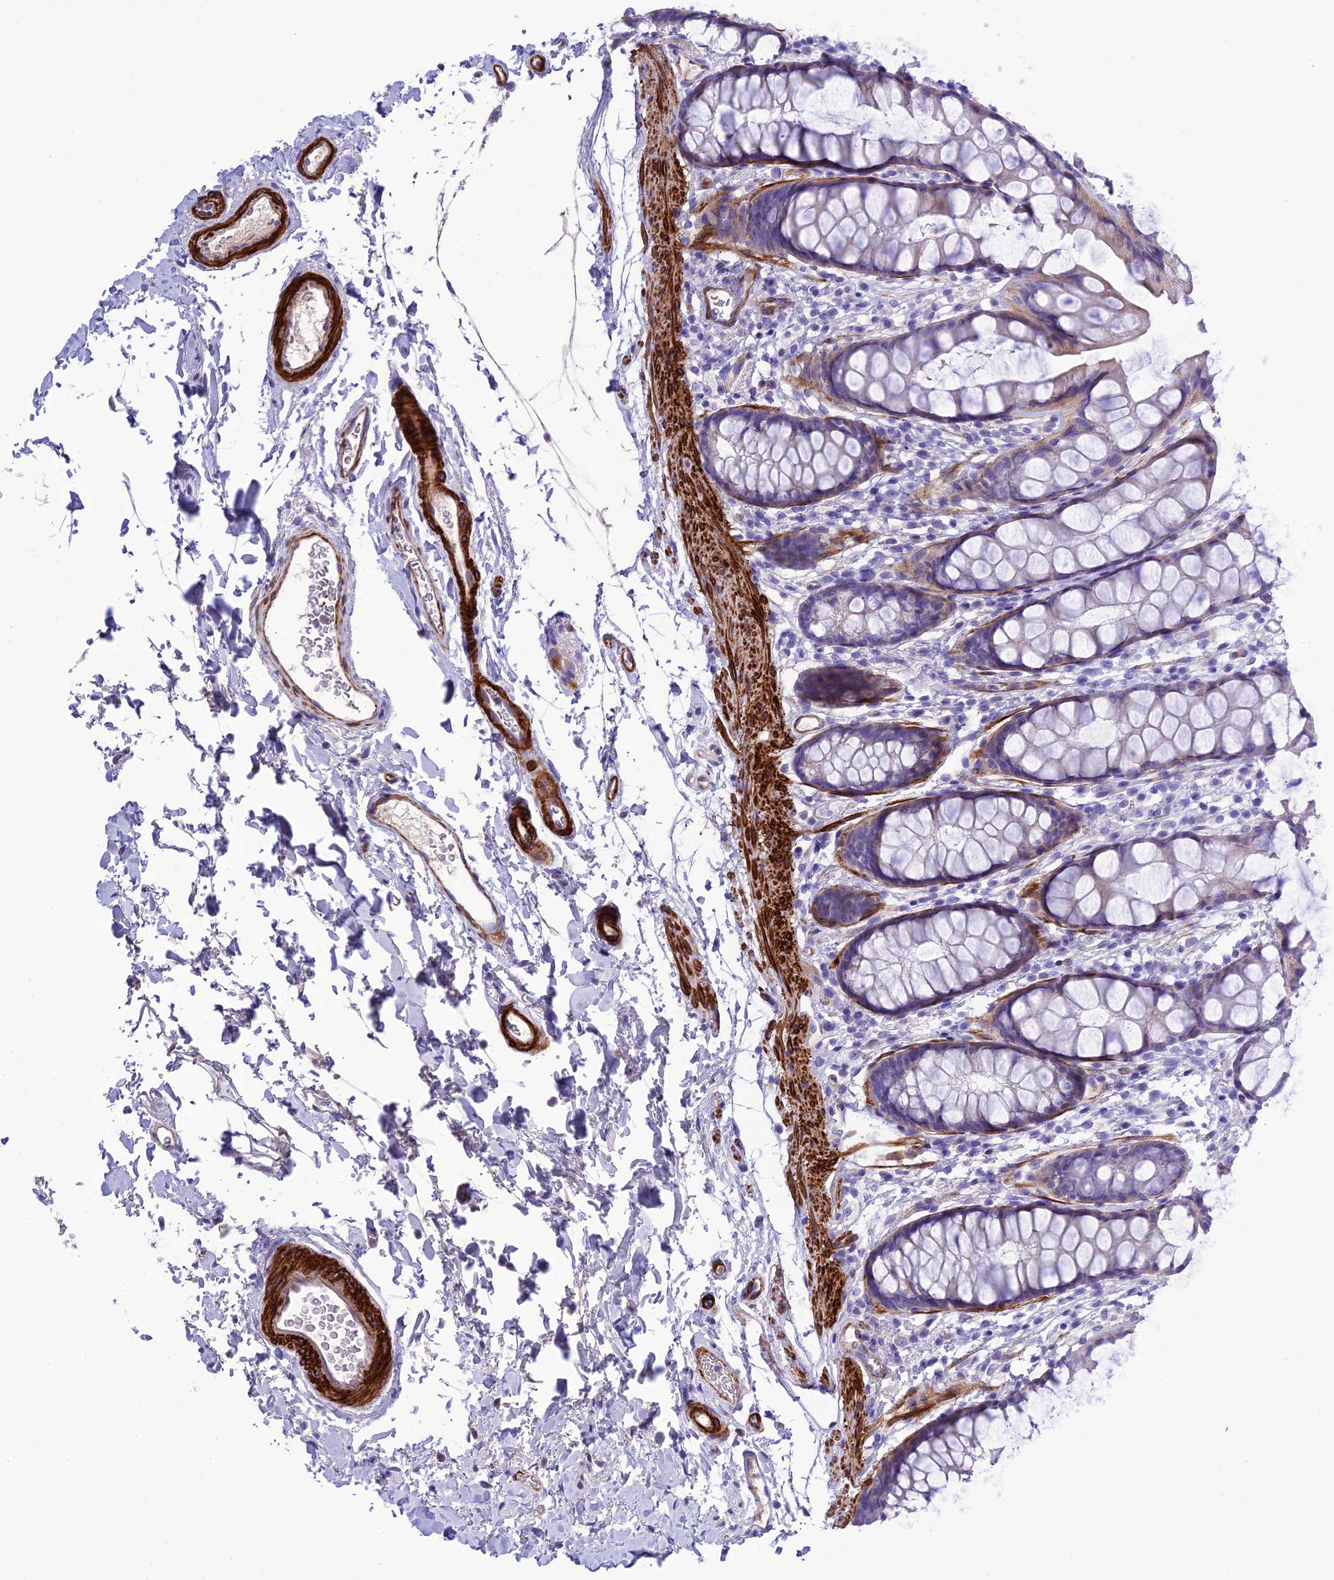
{"staining": {"intensity": "weak", "quantity": "<25%", "location": "cytoplasmic/membranous"}, "tissue": "rectum", "cell_type": "Glandular cells", "image_type": "normal", "snomed": [{"axis": "morphology", "description": "Normal tissue, NOS"}, {"axis": "topography", "description": "Rectum"}], "caption": "This image is of unremarkable rectum stained with immunohistochemistry to label a protein in brown with the nuclei are counter-stained blue. There is no staining in glandular cells. (Brightfield microscopy of DAB (3,3'-diaminobenzidine) immunohistochemistry at high magnification).", "gene": "FRA10AC1", "patient": {"sex": "female", "age": 65}}